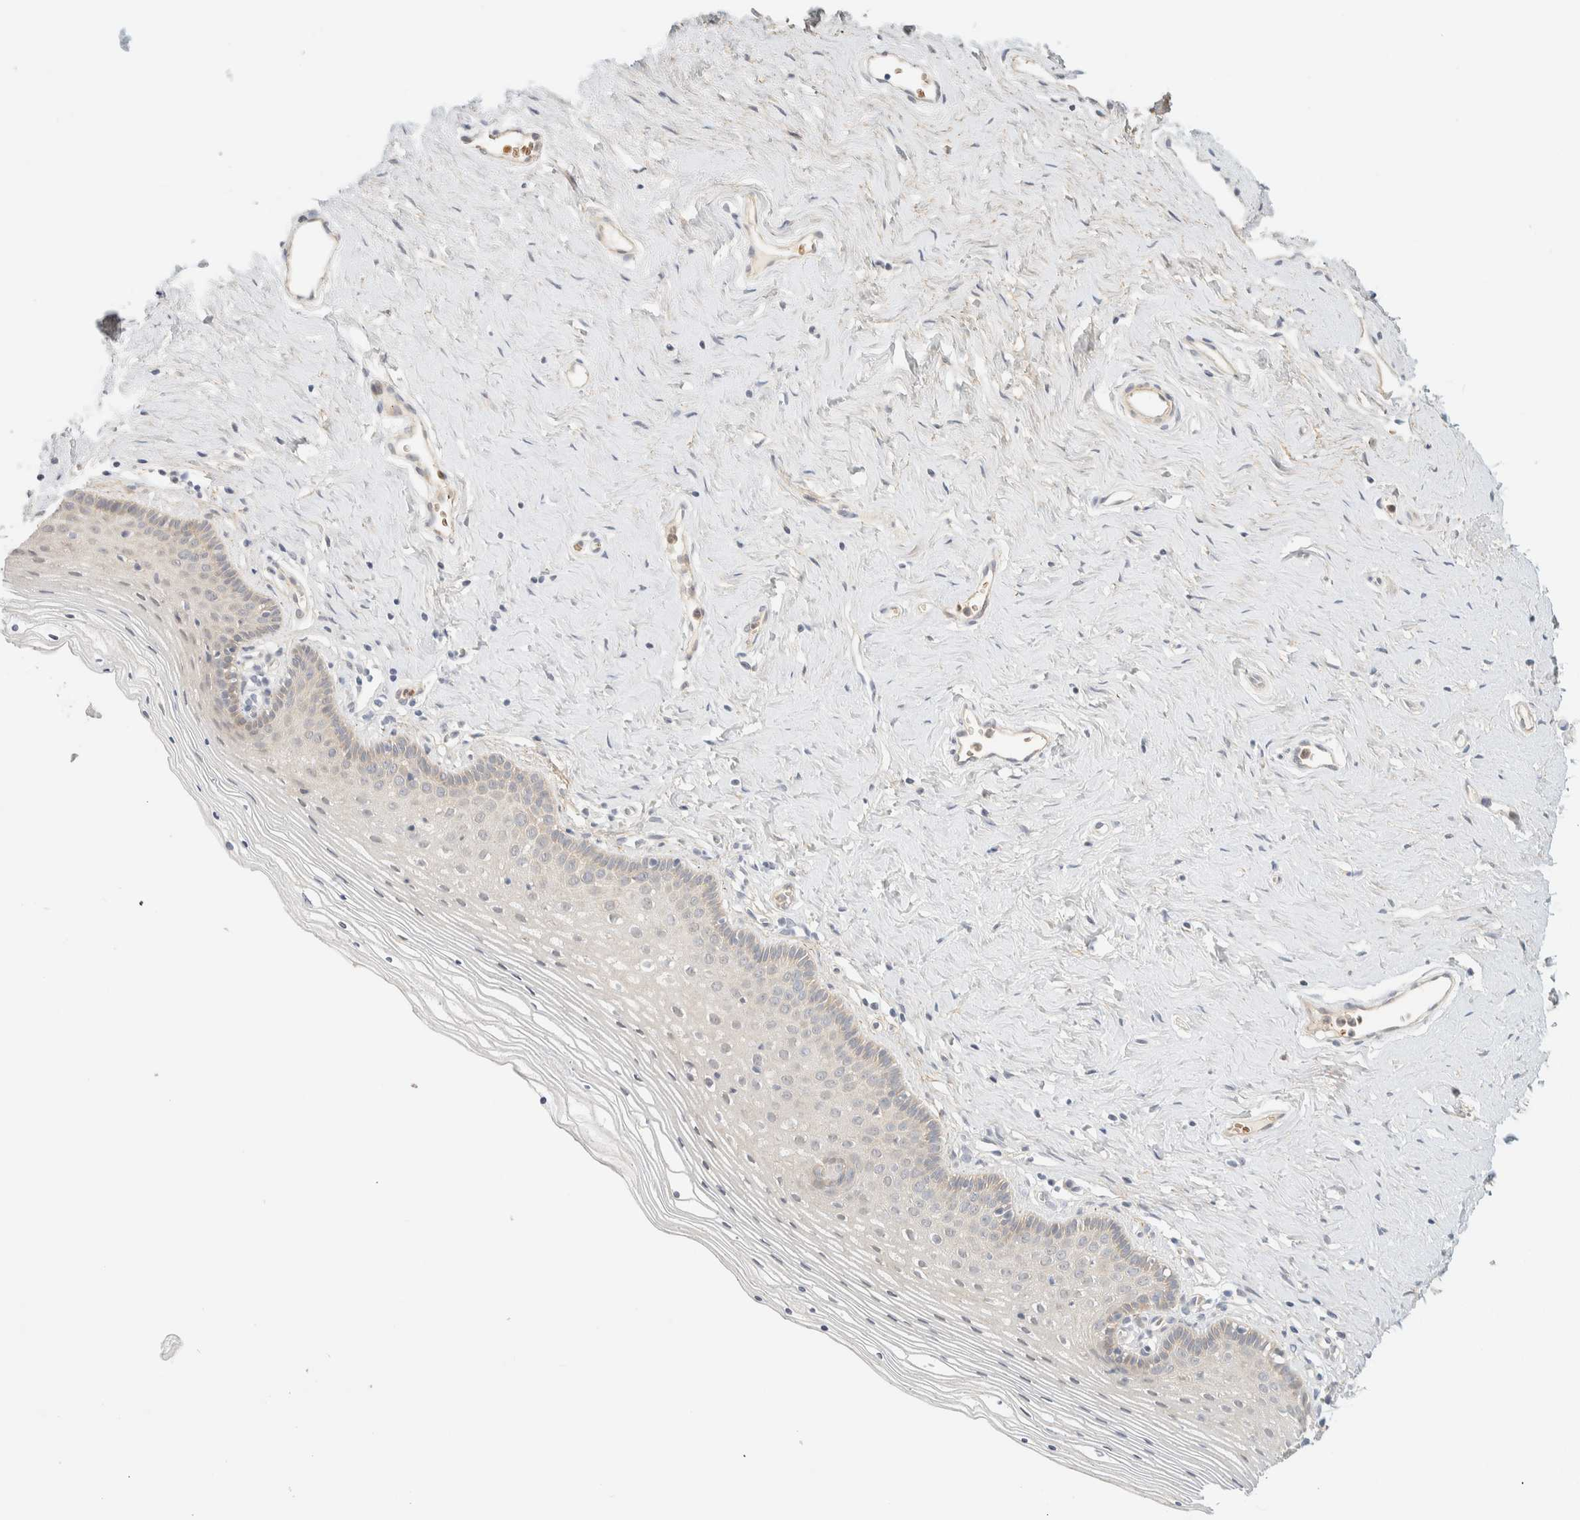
{"staining": {"intensity": "weak", "quantity": "<25%", "location": "cytoplasmic/membranous"}, "tissue": "vagina", "cell_type": "Squamous epithelial cells", "image_type": "normal", "snomed": [{"axis": "morphology", "description": "Normal tissue, NOS"}, {"axis": "topography", "description": "Vagina"}], "caption": "This is a image of immunohistochemistry staining of normal vagina, which shows no positivity in squamous epithelial cells. (DAB immunohistochemistry (IHC) visualized using brightfield microscopy, high magnification).", "gene": "TNK1", "patient": {"sex": "female", "age": 32}}